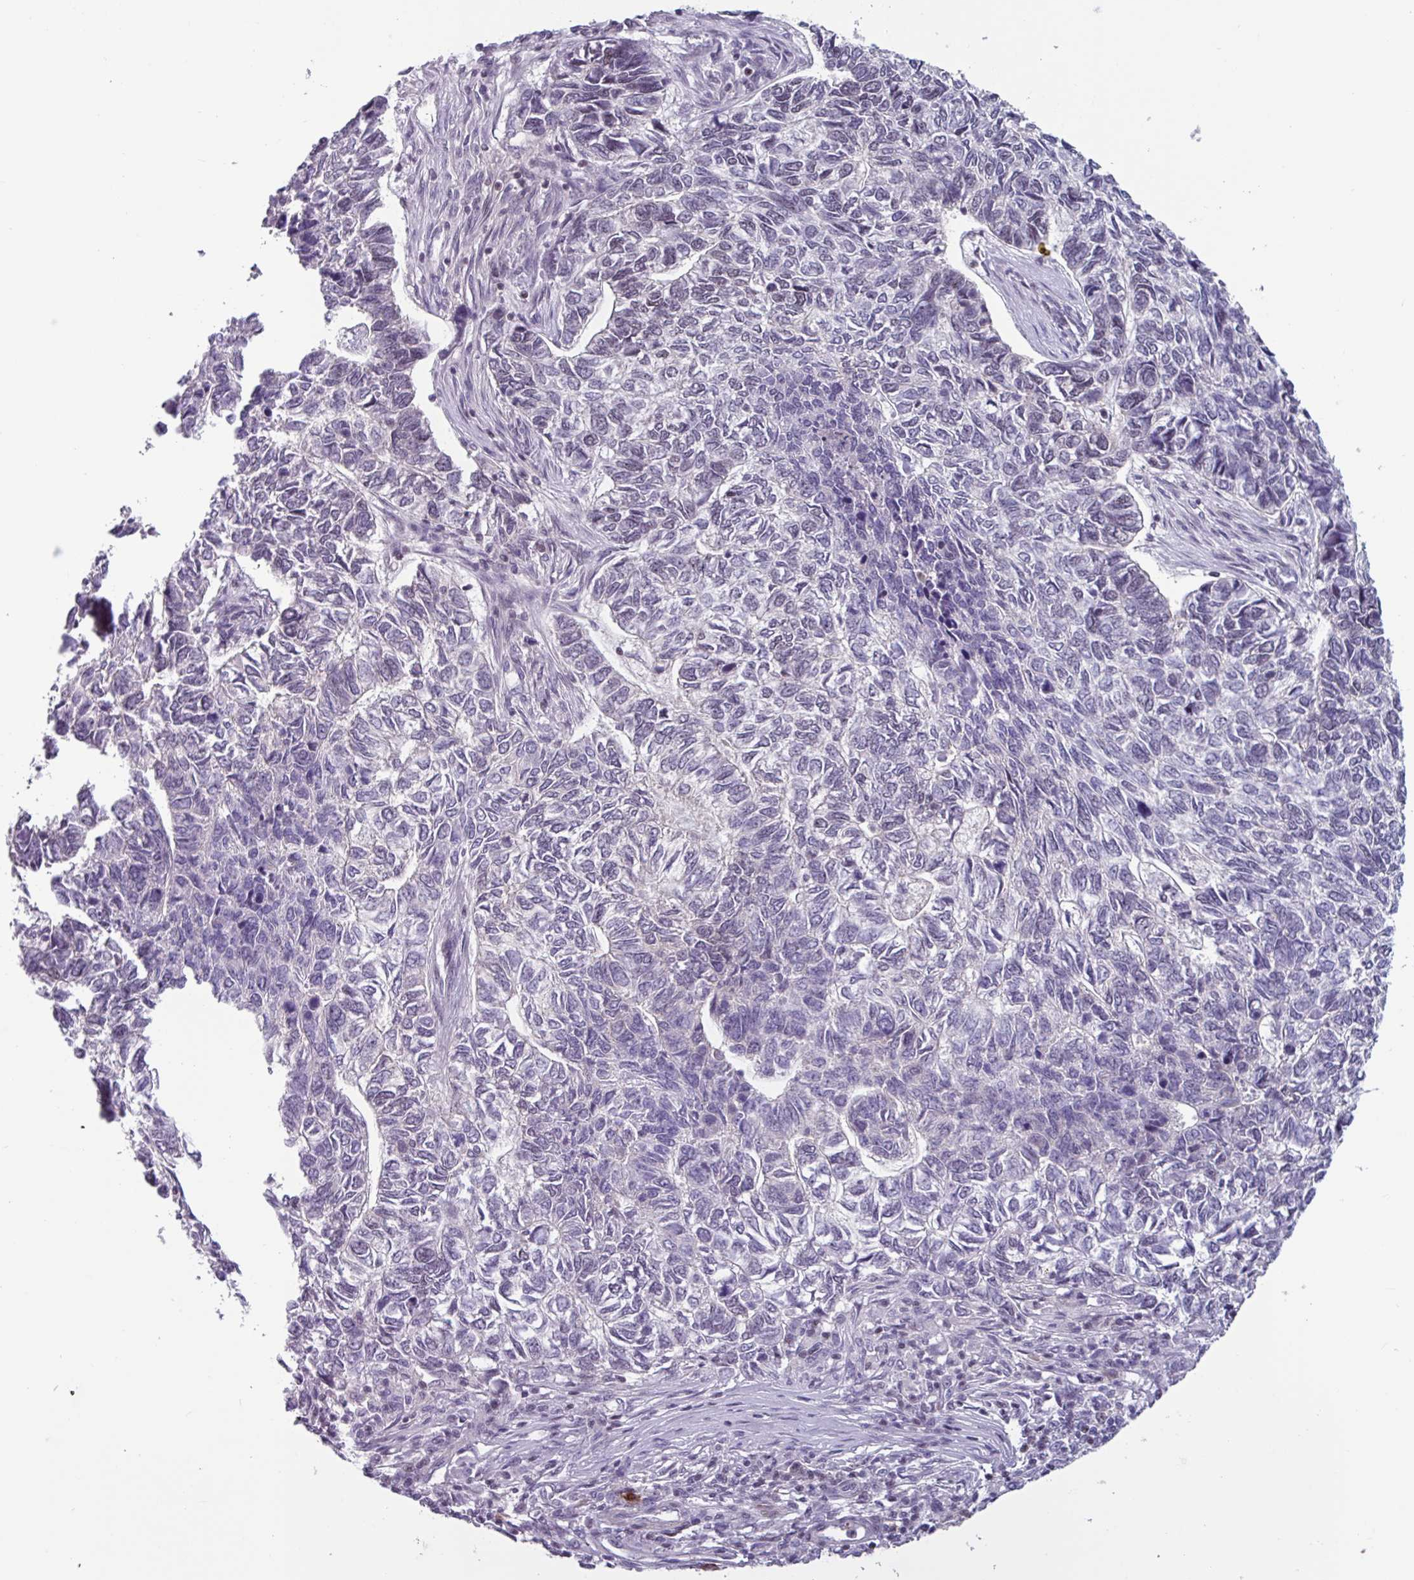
{"staining": {"intensity": "negative", "quantity": "none", "location": "none"}, "tissue": "skin cancer", "cell_type": "Tumor cells", "image_type": "cancer", "snomed": [{"axis": "morphology", "description": "Basal cell carcinoma"}, {"axis": "topography", "description": "Skin"}], "caption": "This is an IHC histopathology image of human basal cell carcinoma (skin). There is no staining in tumor cells.", "gene": "ZNF575", "patient": {"sex": "female", "age": 65}}